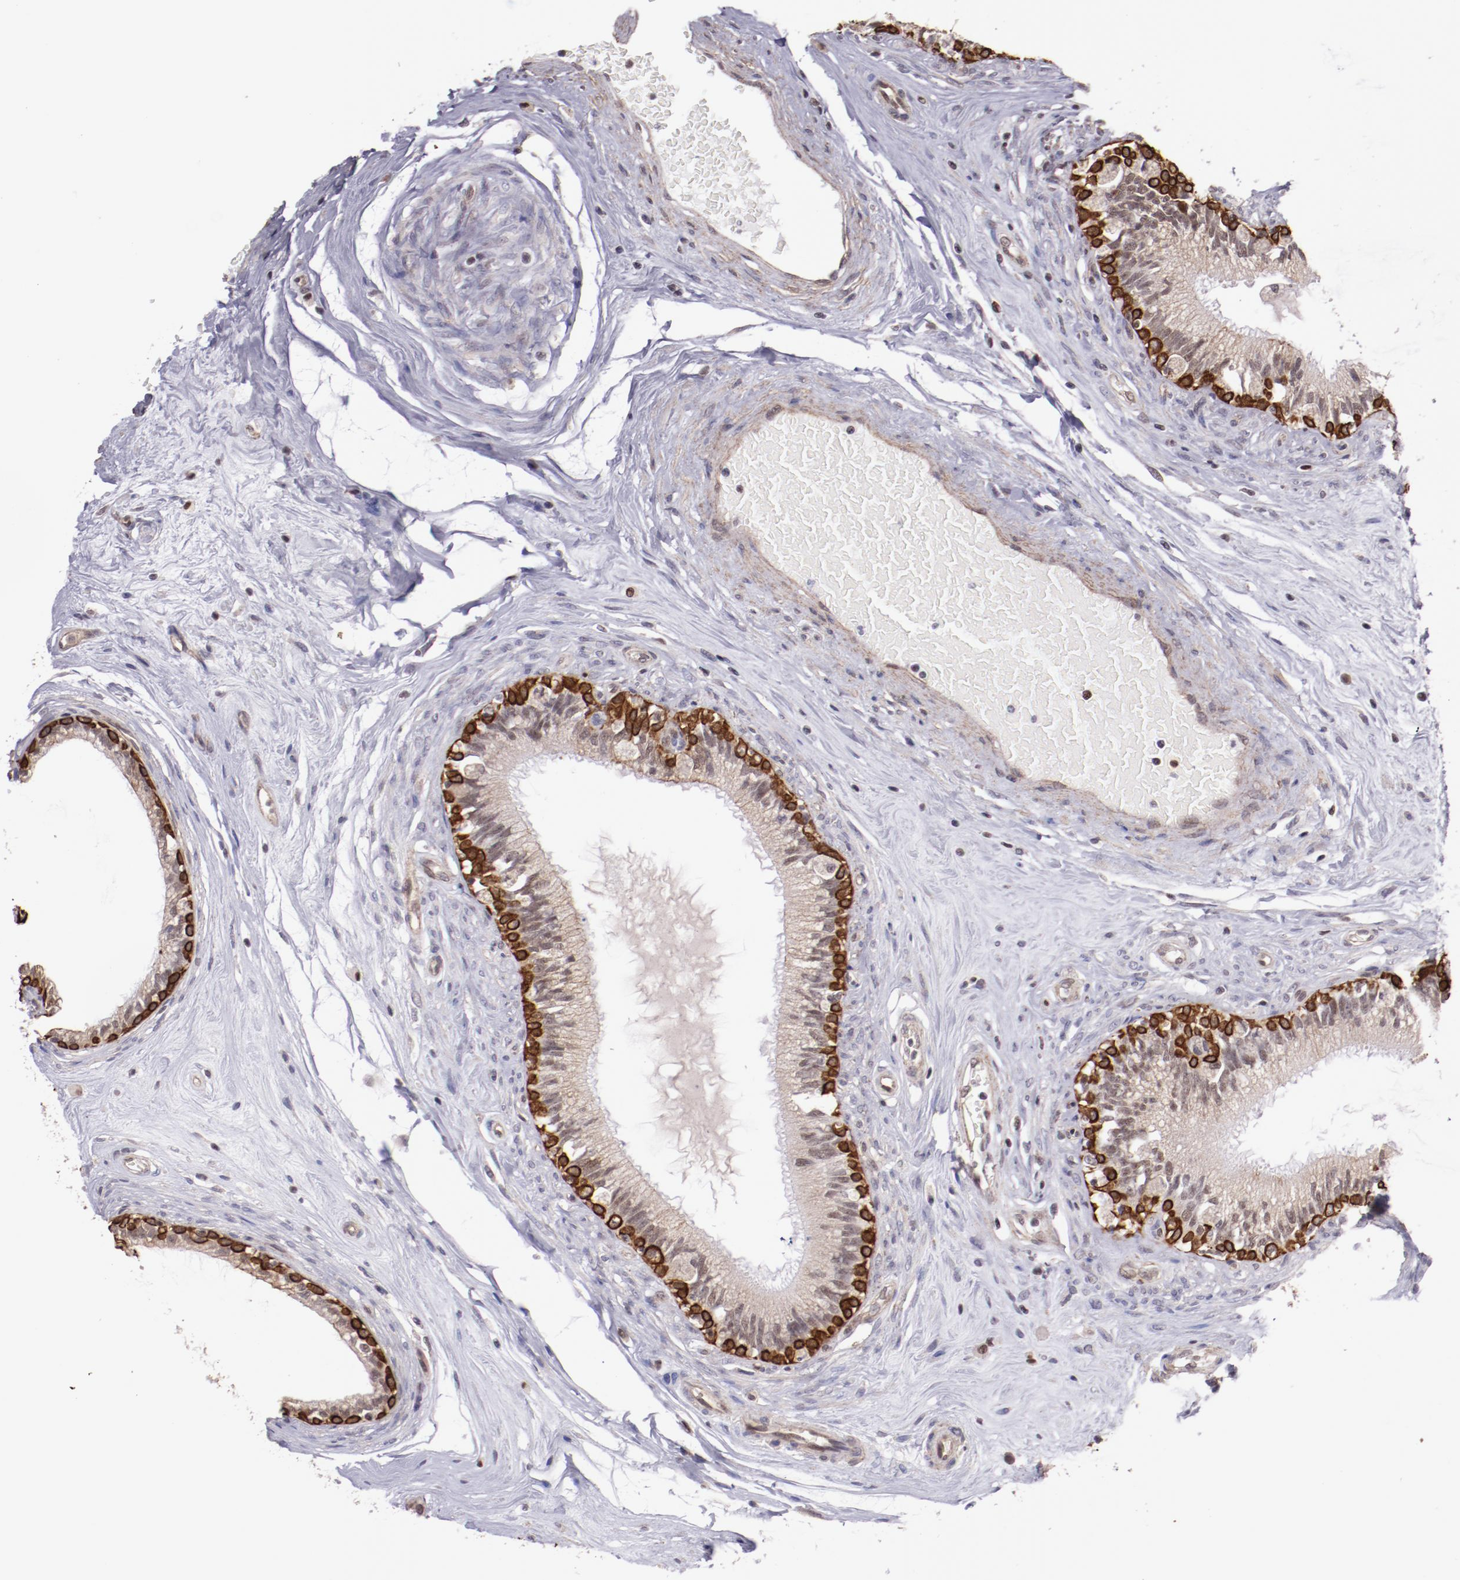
{"staining": {"intensity": "strong", "quantity": "<25%", "location": "cytoplasmic/membranous"}, "tissue": "epididymis", "cell_type": "Glandular cells", "image_type": "normal", "snomed": [{"axis": "morphology", "description": "Normal tissue, NOS"}, {"axis": "morphology", "description": "Inflammation, NOS"}, {"axis": "topography", "description": "Epididymis"}], "caption": "A medium amount of strong cytoplasmic/membranous staining is present in about <25% of glandular cells in benign epididymis. (IHC, brightfield microscopy, high magnification).", "gene": "ELF1", "patient": {"sex": "male", "age": 84}}